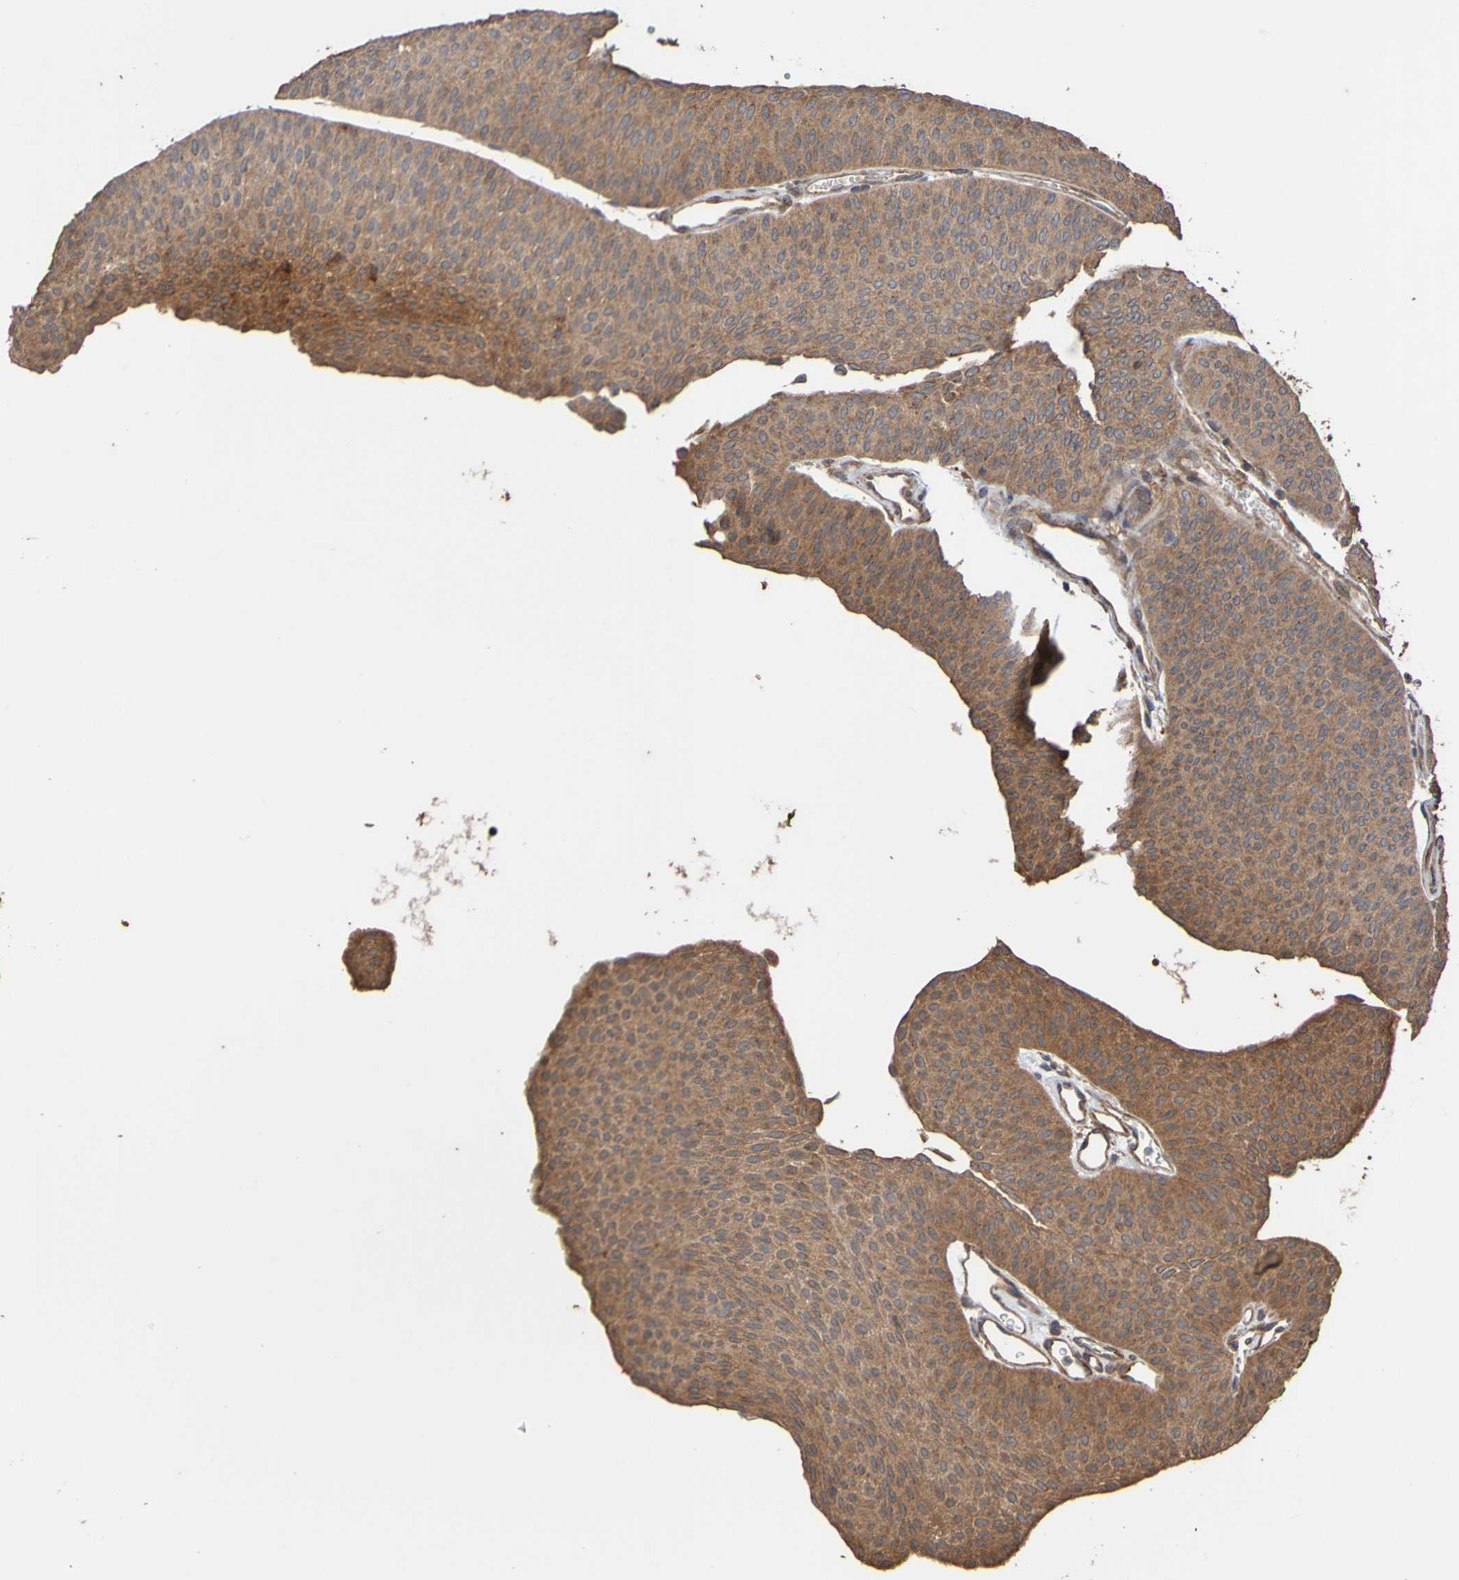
{"staining": {"intensity": "moderate", "quantity": ">75%", "location": "cytoplasmic/membranous"}, "tissue": "urothelial cancer", "cell_type": "Tumor cells", "image_type": "cancer", "snomed": [{"axis": "morphology", "description": "Urothelial carcinoma, Low grade"}, {"axis": "topography", "description": "Urinary bladder"}], "caption": "A brown stain highlights moderate cytoplasmic/membranous staining of a protein in urothelial carcinoma (low-grade) tumor cells. The staining is performed using DAB brown chromogen to label protein expression. The nuclei are counter-stained blue using hematoxylin.", "gene": "UCN", "patient": {"sex": "female", "age": 60}}